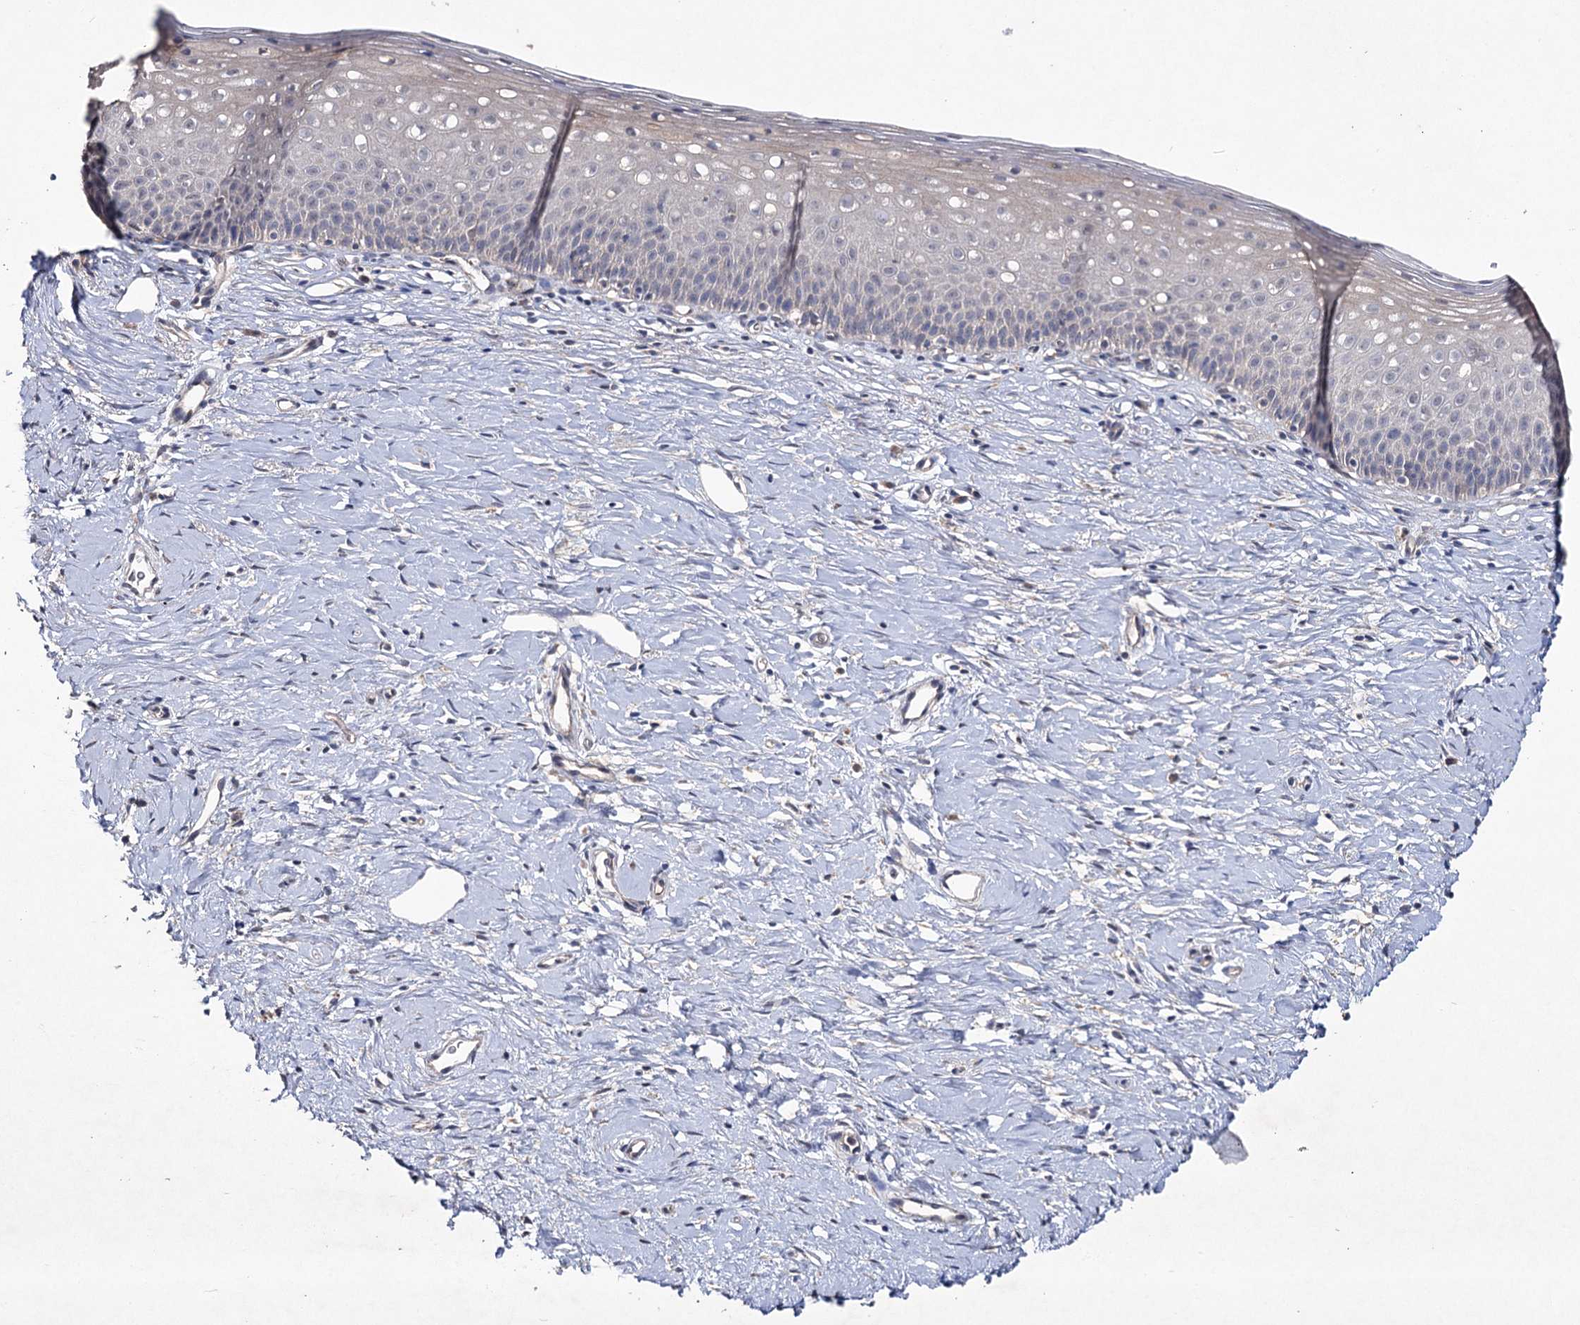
{"staining": {"intensity": "weak", "quantity": "<25%", "location": "cytoplasmic/membranous"}, "tissue": "cervix", "cell_type": "Glandular cells", "image_type": "normal", "snomed": [{"axis": "morphology", "description": "Normal tissue, NOS"}, {"axis": "topography", "description": "Cervix"}], "caption": "DAB immunohistochemical staining of benign human cervix reveals no significant staining in glandular cells.", "gene": "SEMA4G", "patient": {"sex": "female", "age": 57}}